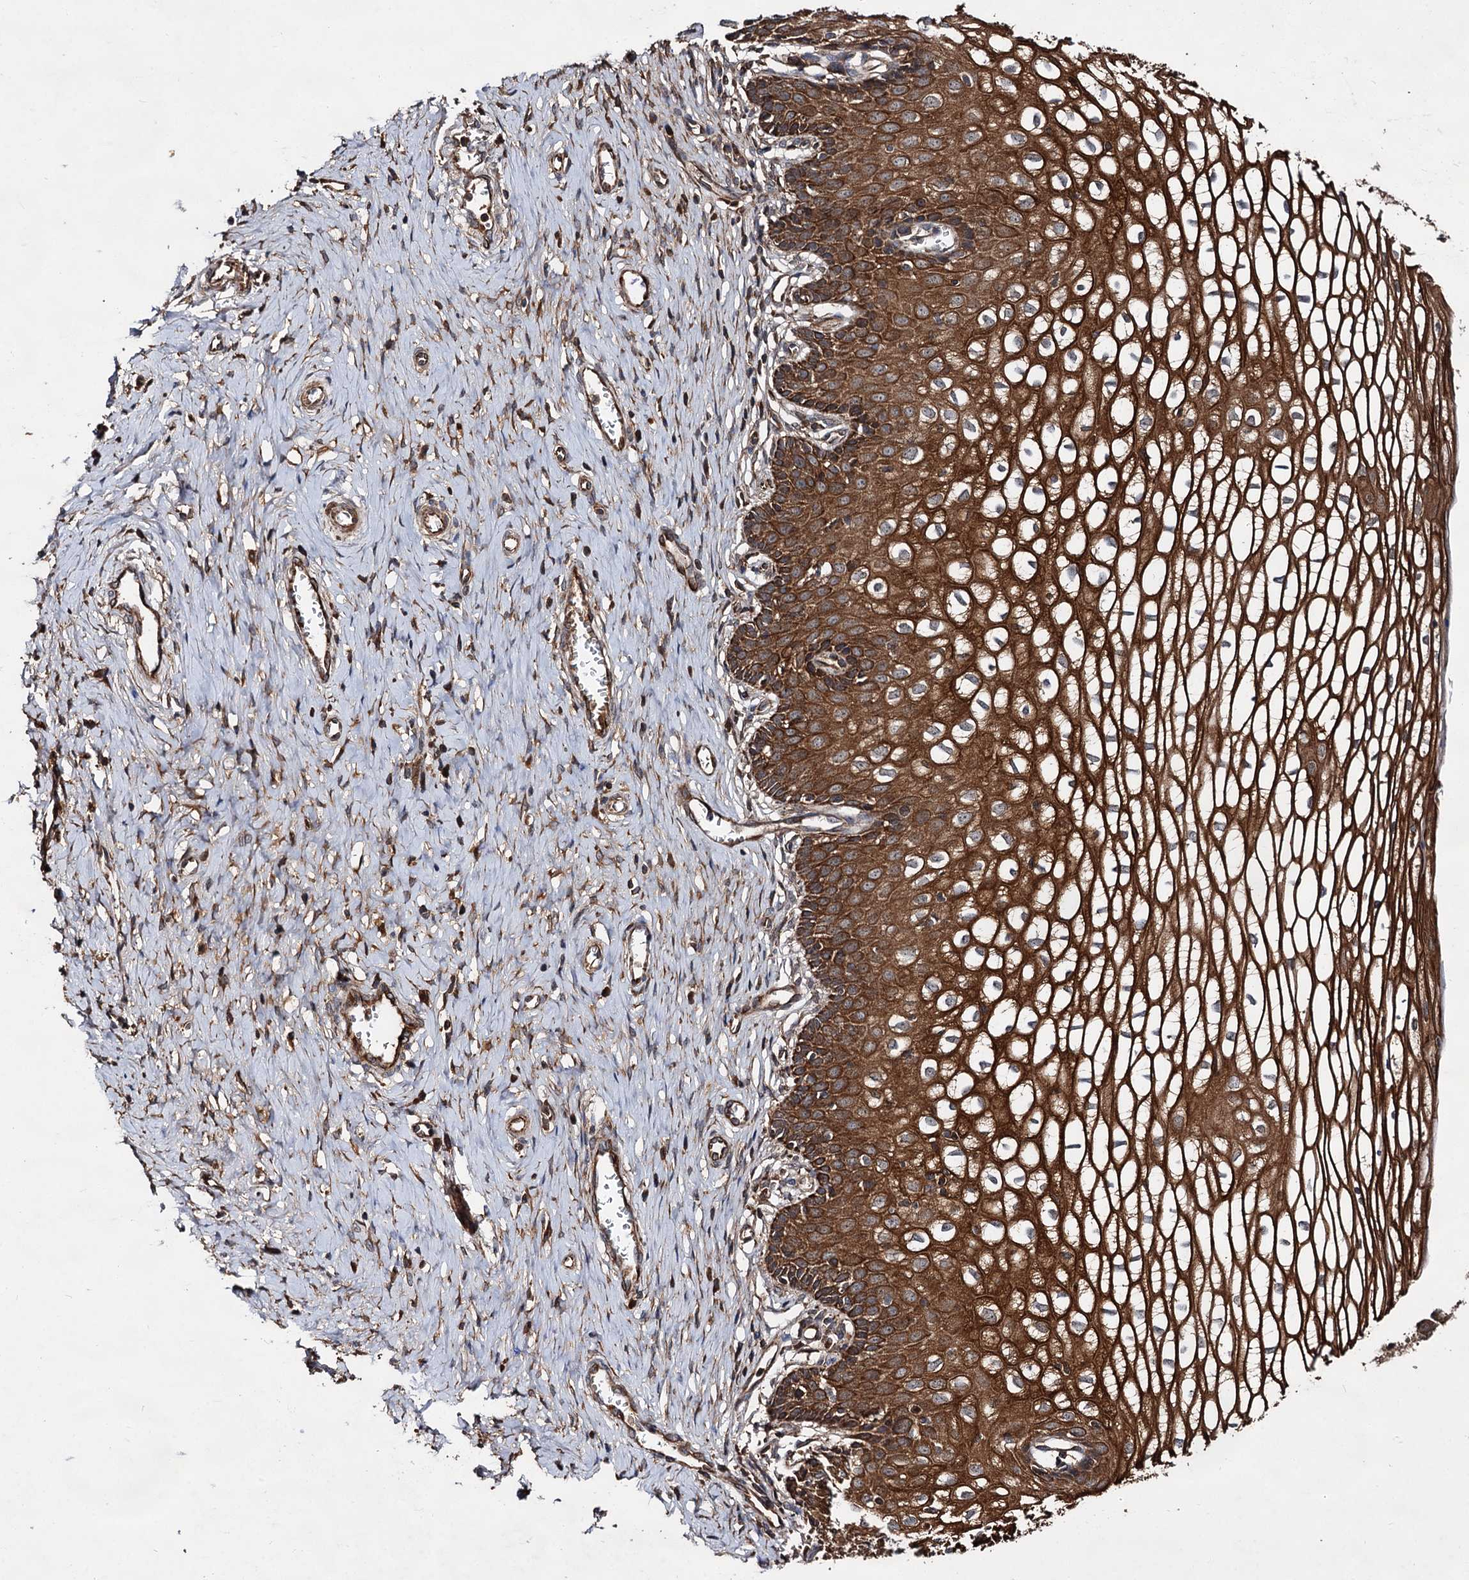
{"staining": {"intensity": "moderate", "quantity": ">75%", "location": "cytoplasmic/membranous"}, "tissue": "cervix", "cell_type": "Glandular cells", "image_type": "normal", "snomed": [{"axis": "morphology", "description": "Normal tissue, NOS"}, {"axis": "morphology", "description": "Adenocarcinoma, NOS"}, {"axis": "topography", "description": "Cervix"}], "caption": "IHC image of benign cervix: human cervix stained using IHC displays medium levels of moderate protein expression localized specifically in the cytoplasmic/membranous of glandular cells, appearing as a cytoplasmic/membranous brown color.", "gene": "TEX9", "patient": {"sex": "female", "age": 29}}